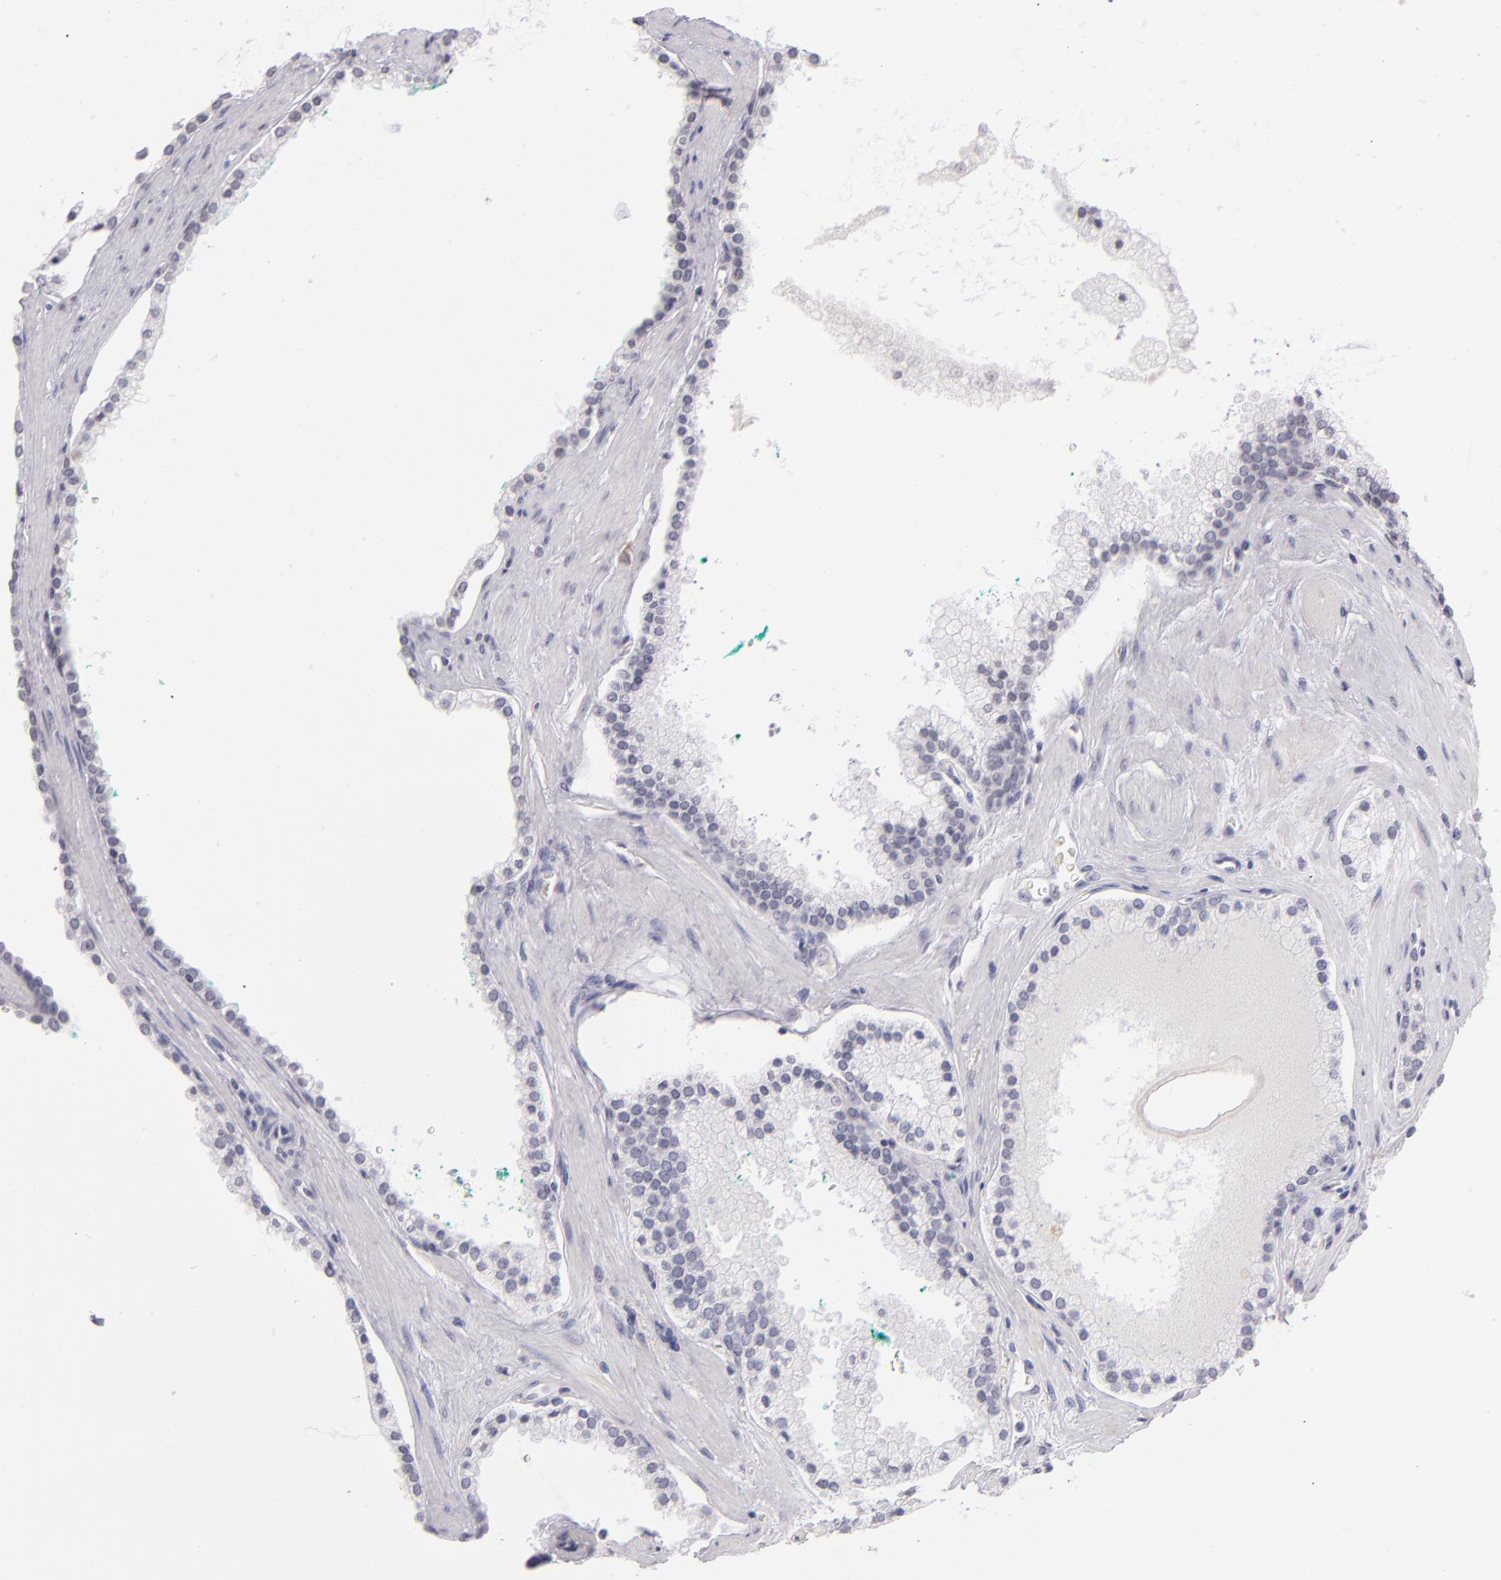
{"staining": {"intensity": "weak", "quantity": "<25%", "location": "nuclear"}, "tissue": "prostate cancer", "cell_type": "Tumor cells", "image_type": "cancer", "snomed": [{"axis": "morphology", "description": "Adenocarcinoma, High grade"}, {"axis": "topography", "description": "Prostate"}], "caption": "Immunohistochemical staining of human prostate cancer shows no significant expression in tumor cells.", "gene": "CD40", "patient": {"sex": "male", "age": 71}}